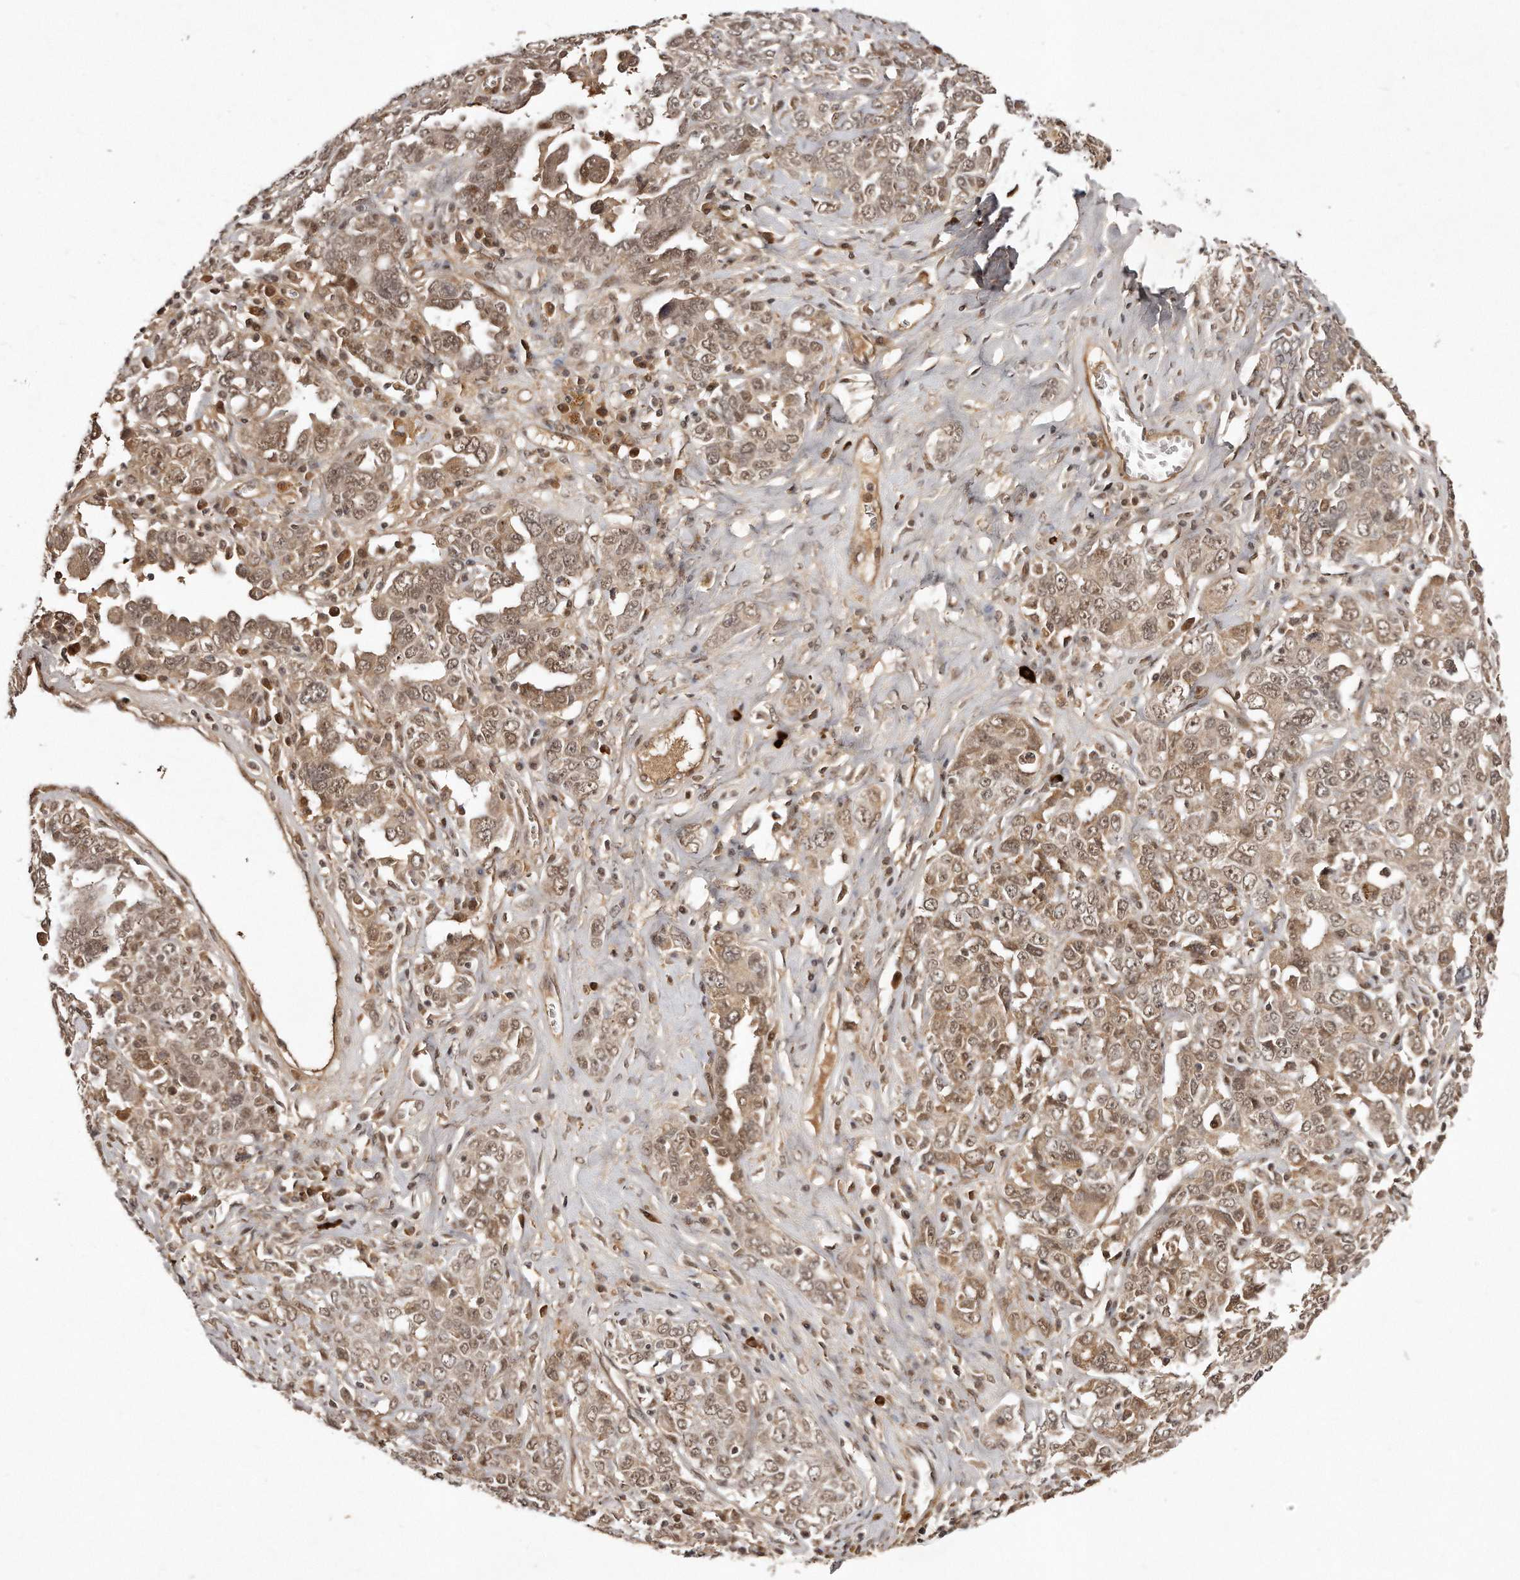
{"staining": {"intensity": "moderate", "quantity": ">75%", "location": "cytoplasmic/membranous,nuclear"}, "tissue": "ovarian cancer", "cell_type": "Tumor cells", "image_type": "cancer", "snomed": [{"axis": "morphology", "description": "Carcinoma, endometroid"}, {"axis": "topography", "description": "Ovary"}], "caption": "Endometroid carcinoma (ovarian) stained for a protein displays moderate cytoplasmic/membranous and nuclear positivity in tumor cells.", "gene": "SOX4", "patient": {"sex": "female", "age": 62}}